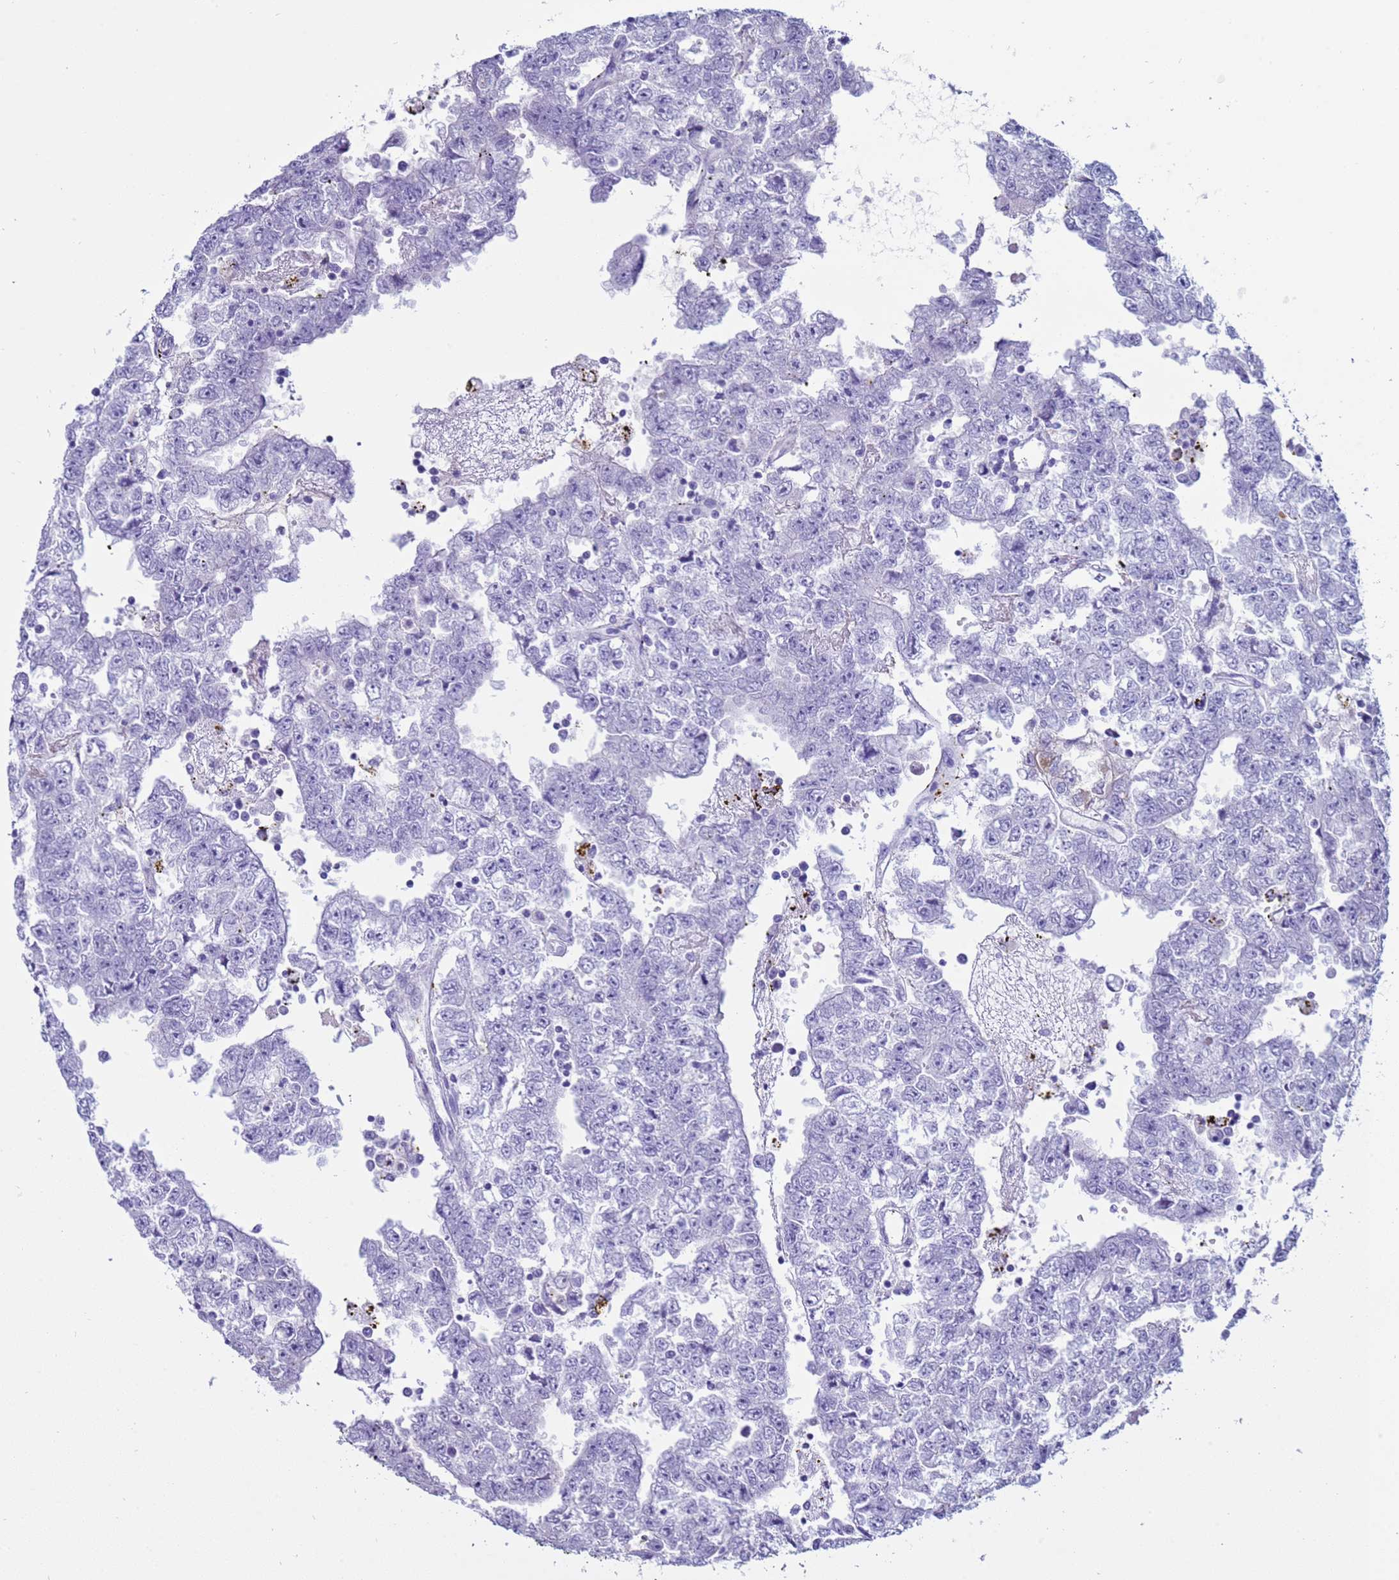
{"staining": {"intensity": "negative", "quantity": "none", "location": "none"}, "tissue": "testis cancer", "cell_type": "Tumor cells", "image_type": "cancer", "snomed": [{"axis": "morphology", "description": "Carcinoma, Embryonal, NOS"}, {"axis": "topography", "description": "Testis"}], "caption": "High power microscopy micrograph of an immunohistochemistry image of testis cancer, revealing no significant staining in tumor cells.", "gene": "CST4", "patient": {"sex": "male", "age": 25}}